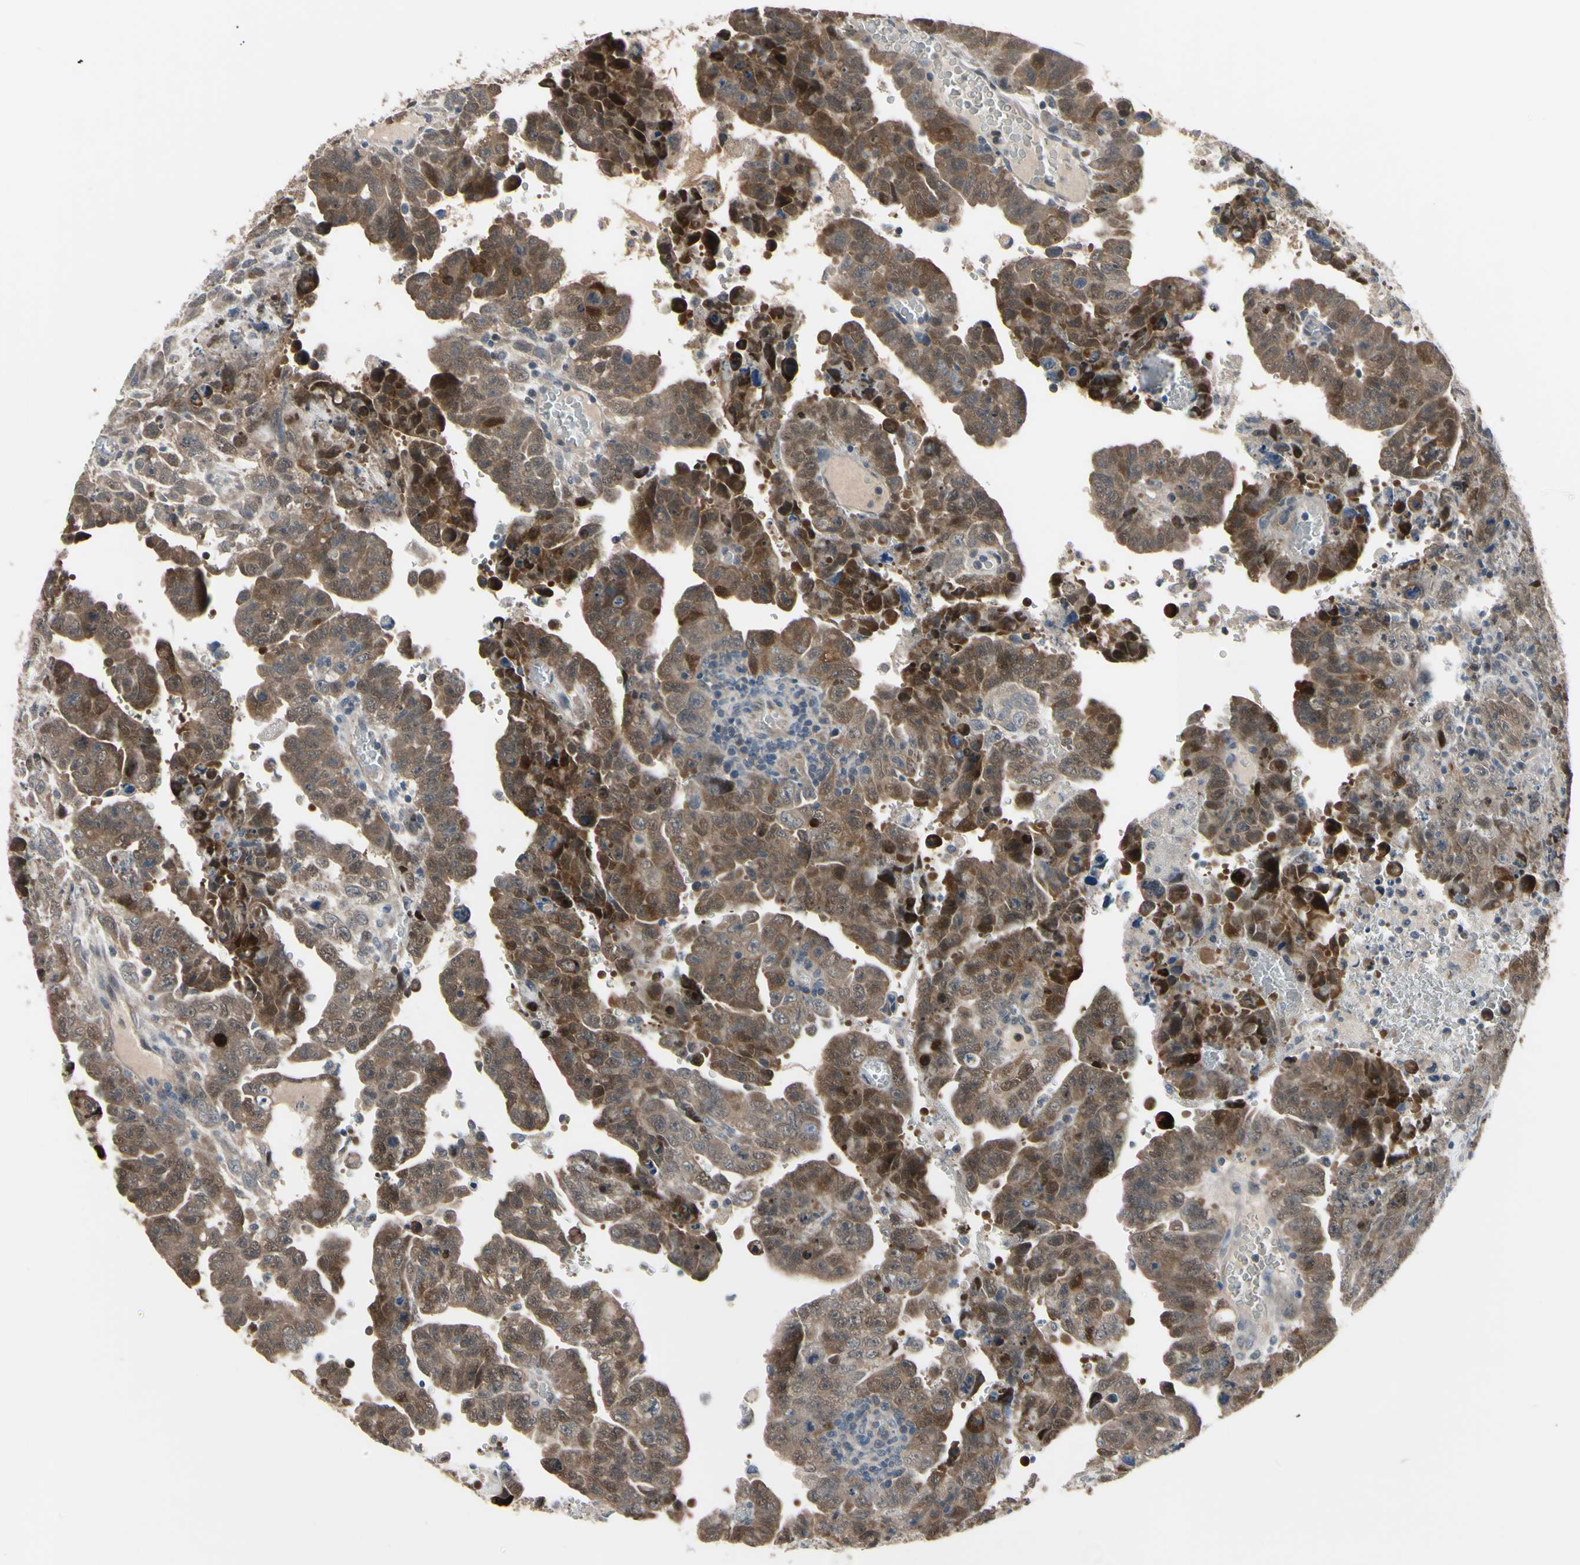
{"staining": {"intensity": "moderate", "quantity": "25%-75%", "location": "cytoplasmic/membranous,nuclear"}, "tissue": "testis cancer", "cell_type": "Tumor cells", "image_type": "cancer", "snomed": [{"axis": "morphology", "description": "Carcinoma, Embryonal, NOS"}, {"axis": "topography", "description": "Testis"}], "caption": "This micrograph reveals immunohistochemistry (IHC) staining of embryonal carcinoma (testis), with medium moderate cytoplasmic/membranous and nuclear positivity in about 25%-75% of tumor cells.", "gene": "HSPA4", "patient": {"sex": "male", "age": 28}}